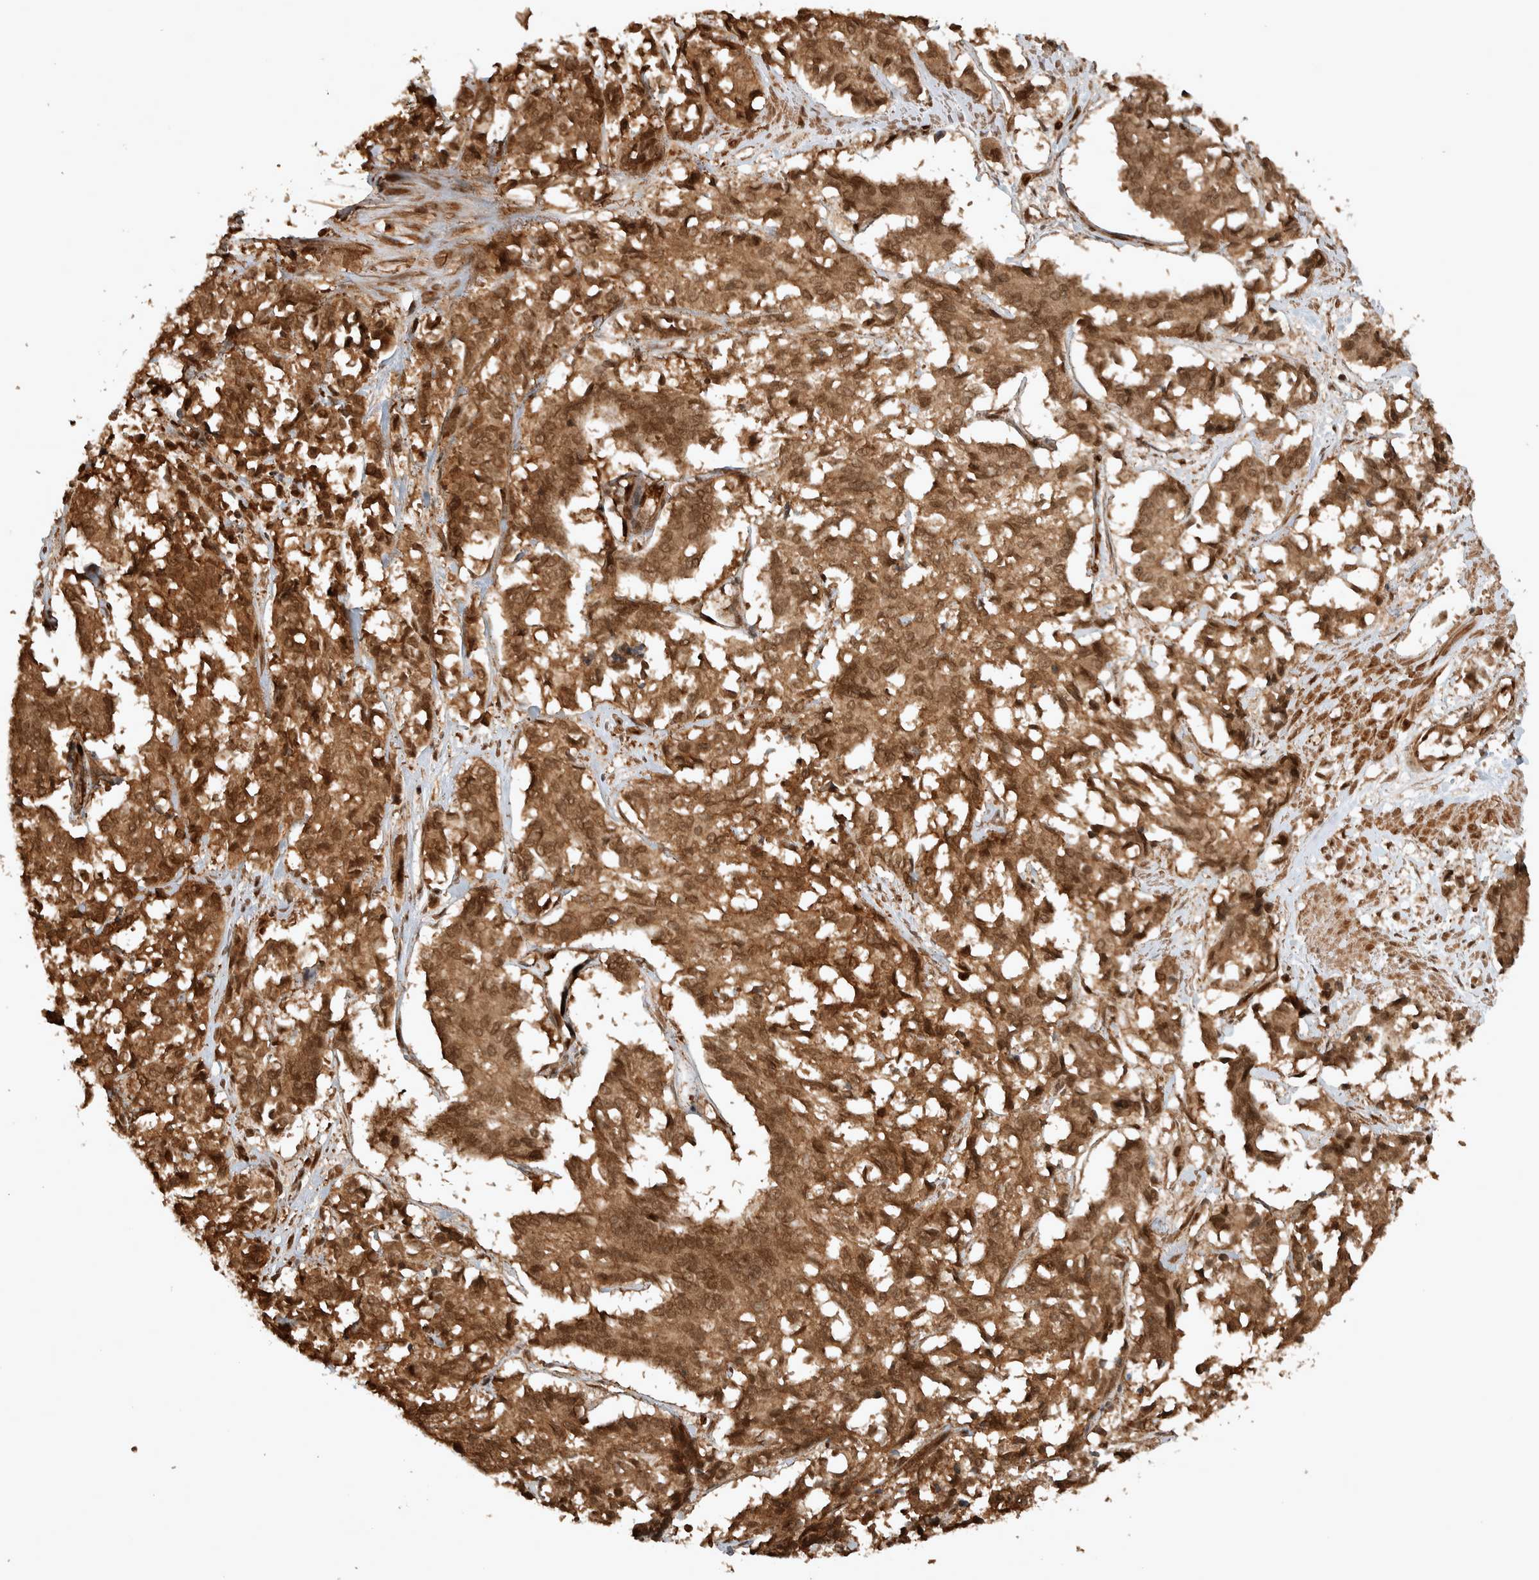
{"staining": {"intensity": "moderate", "quantity": ">75%", "location": "cytoplasmic/membranous,nuclear"}, "tissue": "cervical cancer", "cell_type": "Tumor cells", "image_type": "cancer", "snomed": [{"axis": "morphology", "description": "Squamous cell carcinoma, NOS"}, {"axis": "topography", "description": "Cervix"}], "caption": "IHC of human squamous cell carcinoma (cervical) displays medium levels of moderate cytoplasmic/membranous and nuclear positivity in approximately >75% of tumor cells. Using DAB (brown) and hematoxylin (blue) stains, captured at high magnification using brightfield microscopy.", "gene": "CNTROB", "patient": {"sex": "female", "age": 35}}